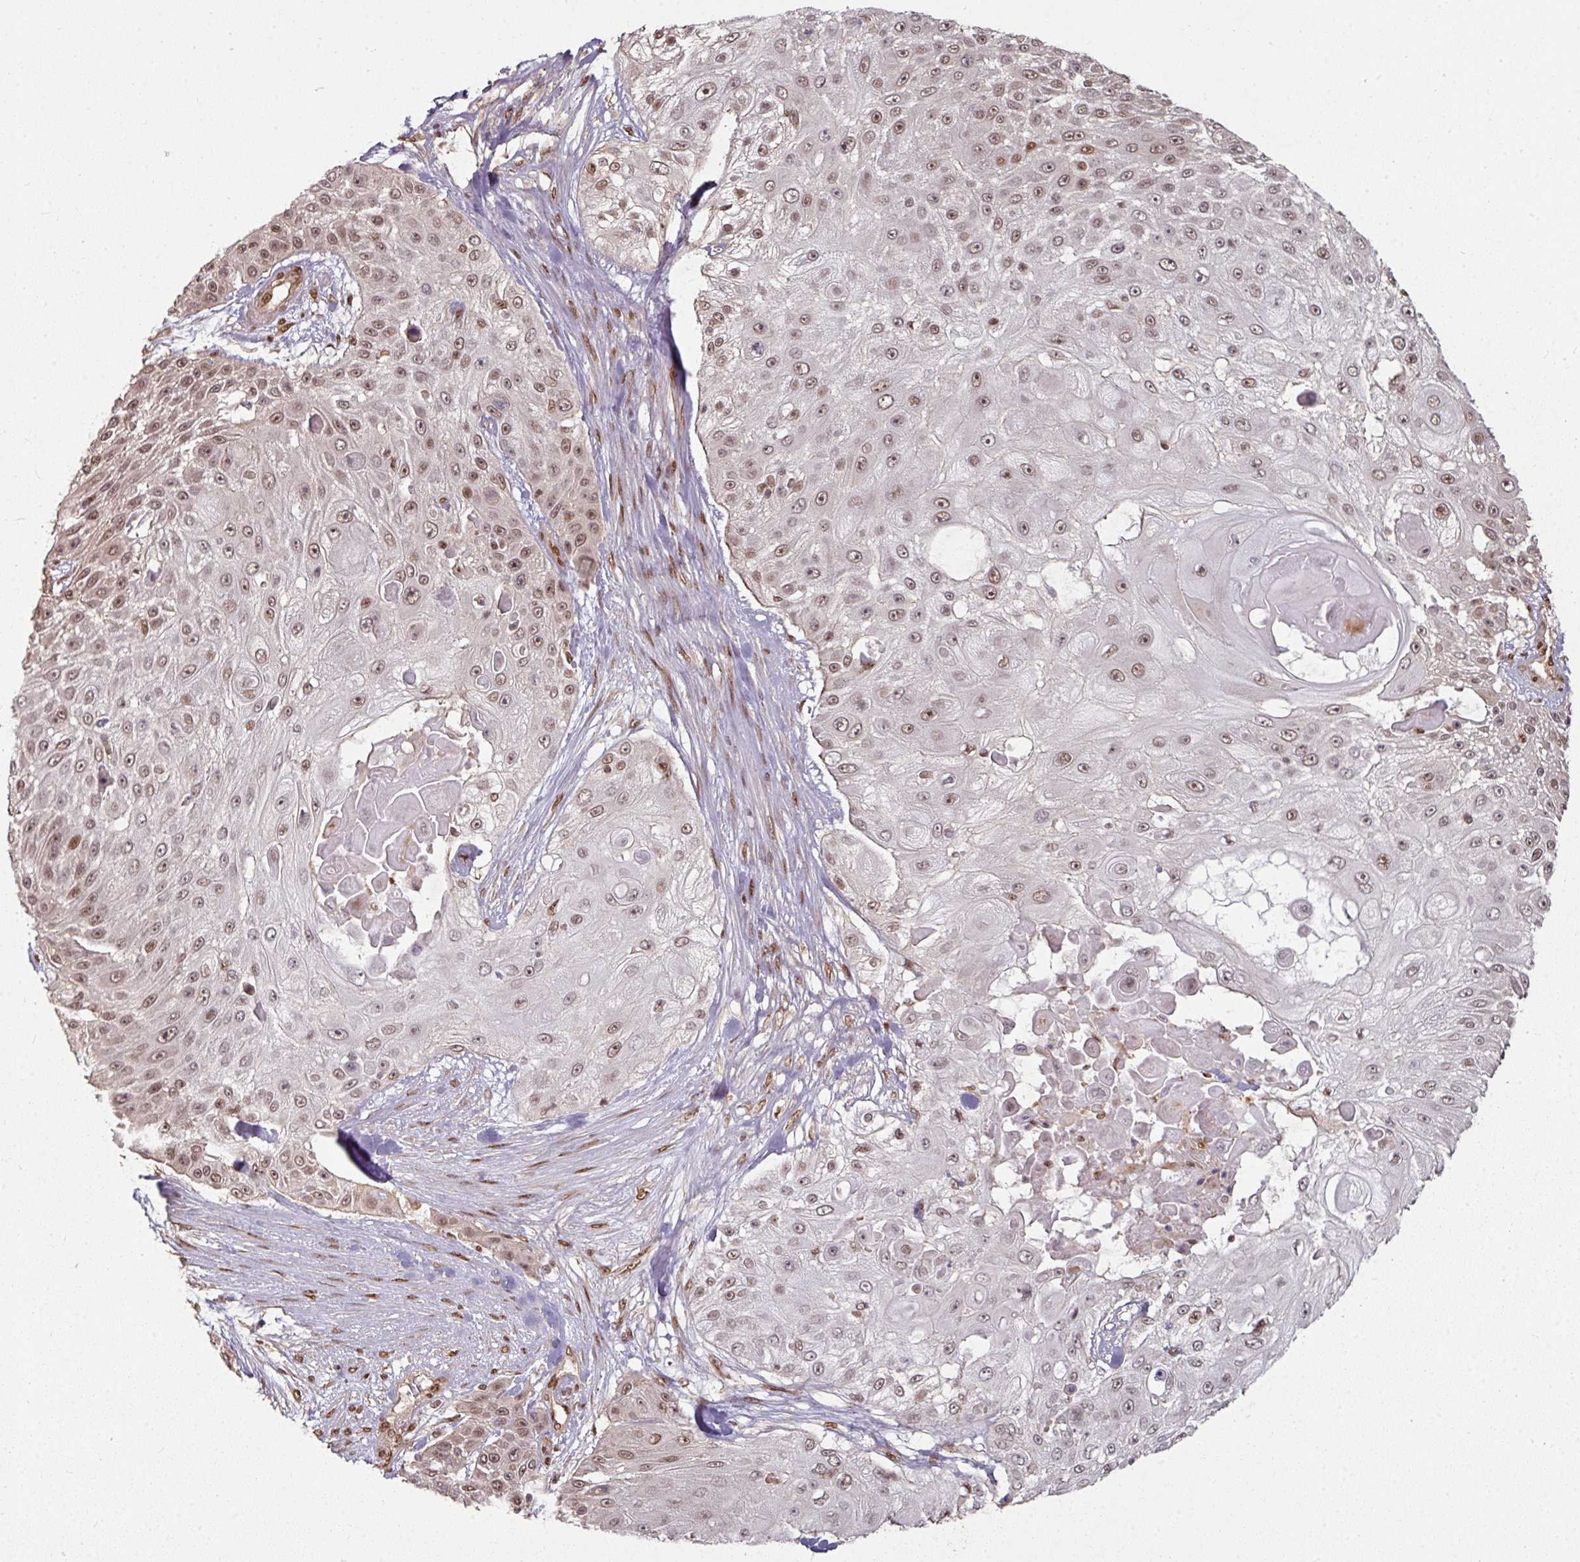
{"staining": {"intensity": "moderate", "quantity": "25%-75%", "location": "nuclear"}, "tissue": "skin cancer", "cell_type": "Tumor cells", "image_type": "cancer", "snomed": [{"axis": "morphology", "description": "Squamous cell carcinoma, NOS"}, {"axis": "topography", "description": "Skin"}], "caption": "This is an image of immunohistochemistry (IHC) staining of skin squamous cell carcinoma, which shows moderate staining in the nuclear of tumor cells.", "gene": "SIK3", "patient": {"sex": "female", "age": 86}}